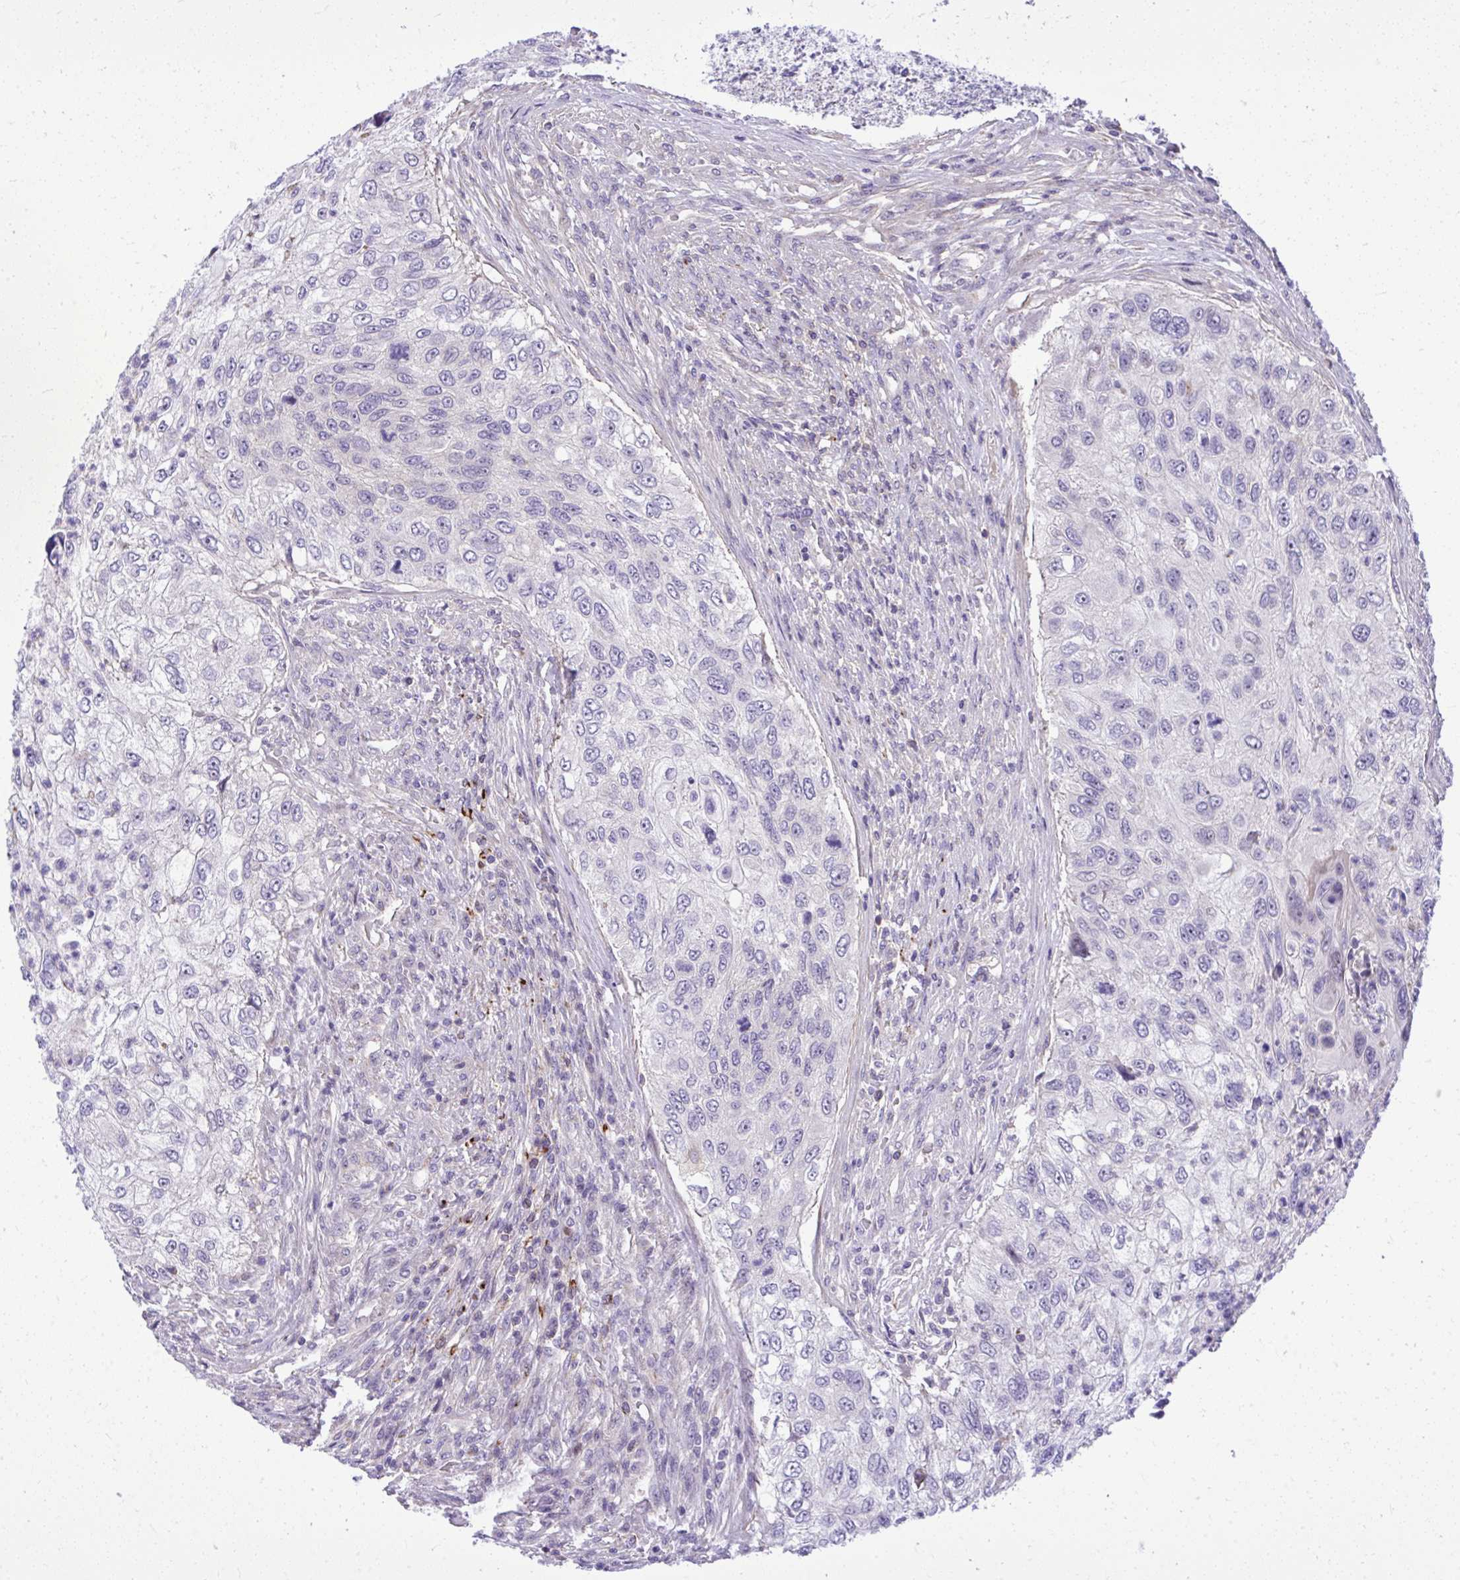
{"staining": {"intensity": "negative", "quantity": "none", "location": "none"}, "tissue": "urothelial cancer", "cell_type": "Tumor cells", "image_type": "cancer", "snomed": [{"axis": "morphology", "description": "Urothelial carcinoma, High grade"}, {"axis": "topography", "description": "Urinary bladder"}], "caption": "The image shows no significant staining in tumor cells of urothelial cancer. (Stains: DAB immunohistochemistry with hematoxylin counter stain, Microscopy: brightfield microscopy at high magnification).", "gene": "GRK4", "patient": {"sex": "female", "age": 60}}